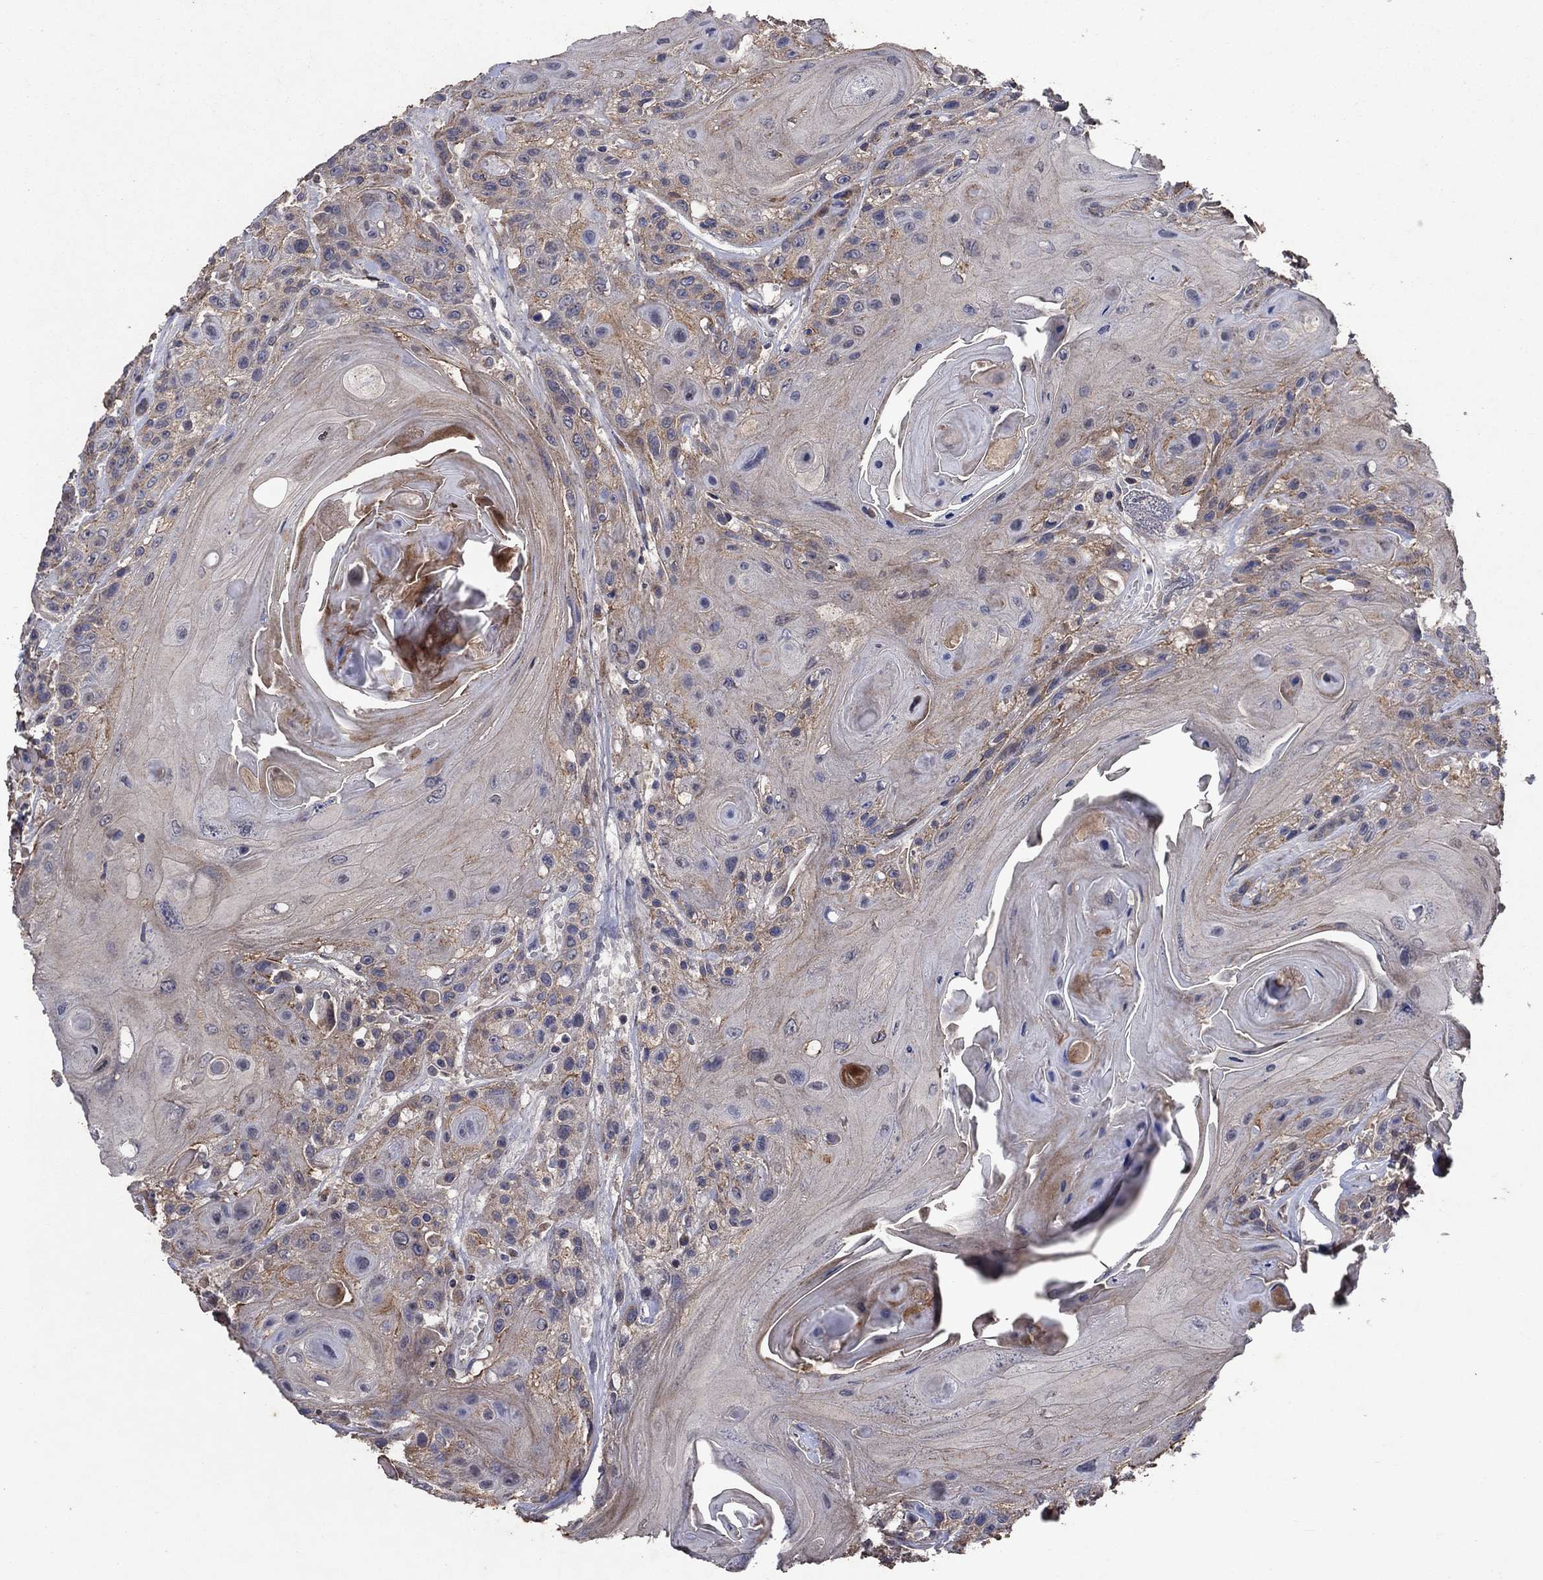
{"staining": {"intensity": "moderate", "quantity": "<25%", "location": "cytoplasmic/membranous"}, "tissue": "head and neck cancer", "cell_type": "Tumor cells", "image_type": "cancer", "snomed": [{"axis": "morphology", "description": "Squamous cell carcinoma, NOS"}, {"axis": "topography", "description": "Head-Neck"}], "caption": "Human head and neck squamous cell carcinoma stained for a protein (brown) reveals moderate cytoplasmic/membranous positive staining in about <25% of tumor cells.", "gene": "FRG1", "patient": {"sex": "female", "age": 59}}